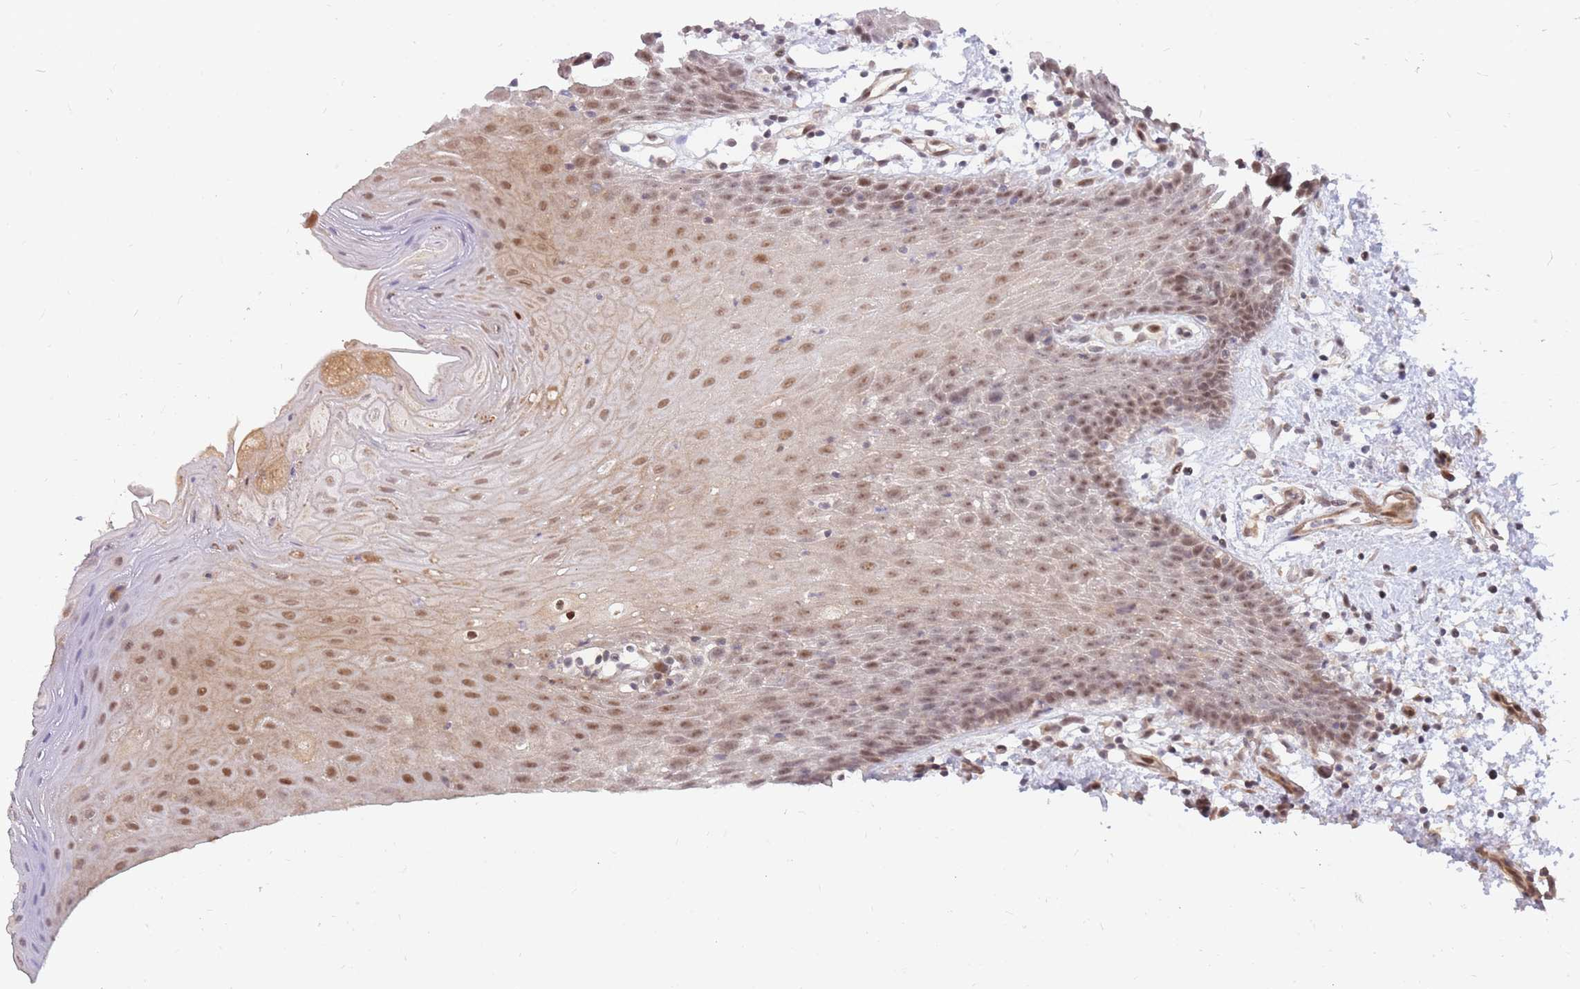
{"staining": {"intensity": "moderate", "quantity": ">75%", "location": "nuclear"}, "tissue": "oral mucosa", "cell_type": "Squamous epithelial cells", "image_type": "normal", "snomed": [{"axis": "morphology", "description": "Normal tissue, NOS"}, {"axis": "topography", "description": "Oral tissue"}, {"axis": "topography", "description": "Tounge, NOS"}], "caption": "About >75% of squamous epithelial cells in normal human oral mucosa exhibit moderate nuclear protein expression as visualized by brown immunohistochemical staining.", "gene": "ERICH6B", "patient": {"sex": "female", "age": 59}}